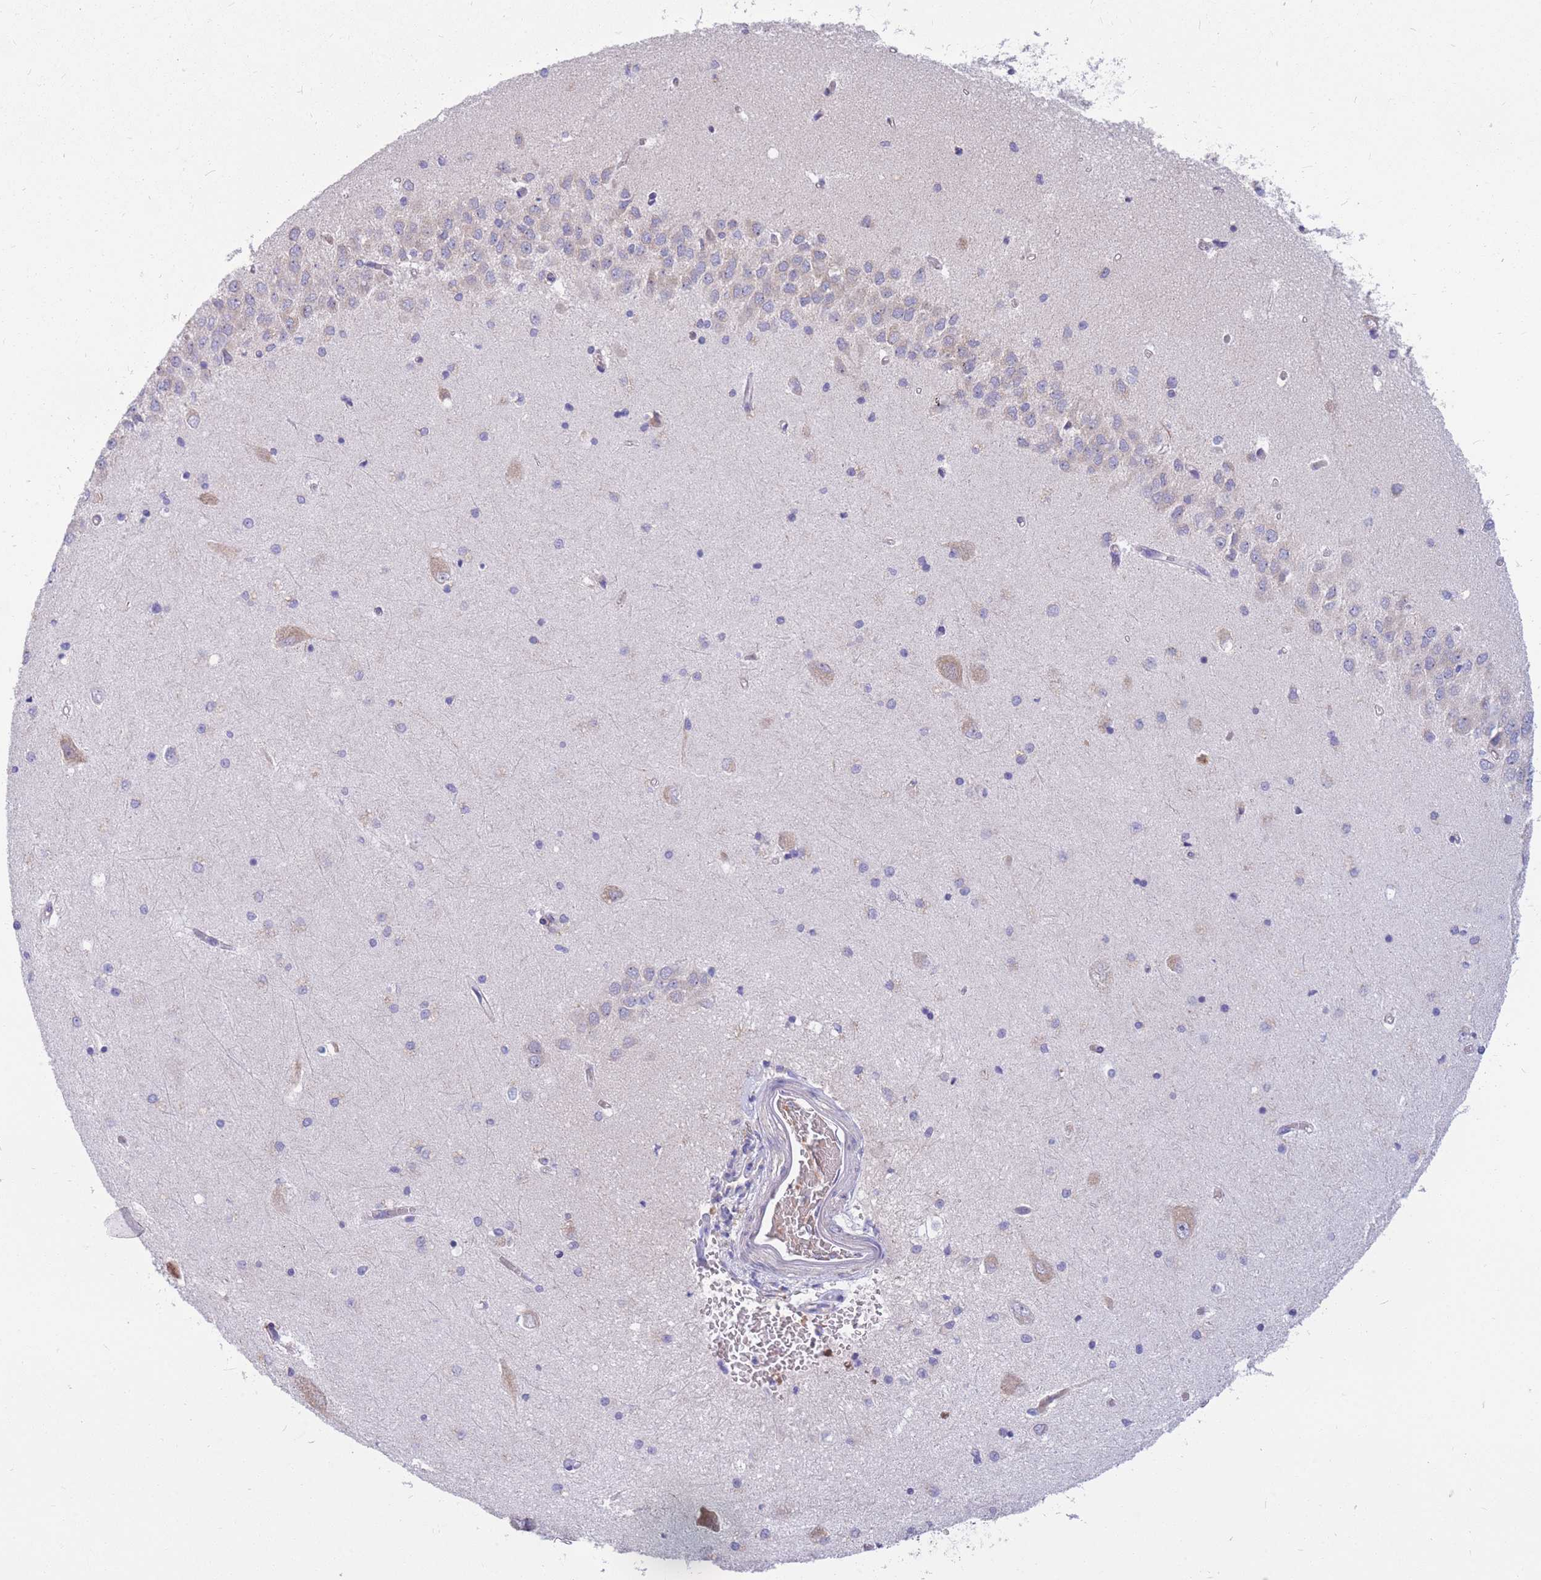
{"staining": {"intensity": "negative", "quantity": "none", "location": "none"}, "tissue": "hippocampus", "cell_type": "Glial cells", "image_type": "normal", "snomed": [{"axis": "morphology", "description": "Normal tissue, NOS"}, {"axis": "topography", "description": "Hippocampus"}], "caption": "IHC micrograph of unremarkable hippocampus stained for a protein (brown), which reveals no positivity in glial cells. (DAB immunohistochemistry, high magnification).", "gene": "MRPS9", "patient": {"sex": "male", "age": 45}}